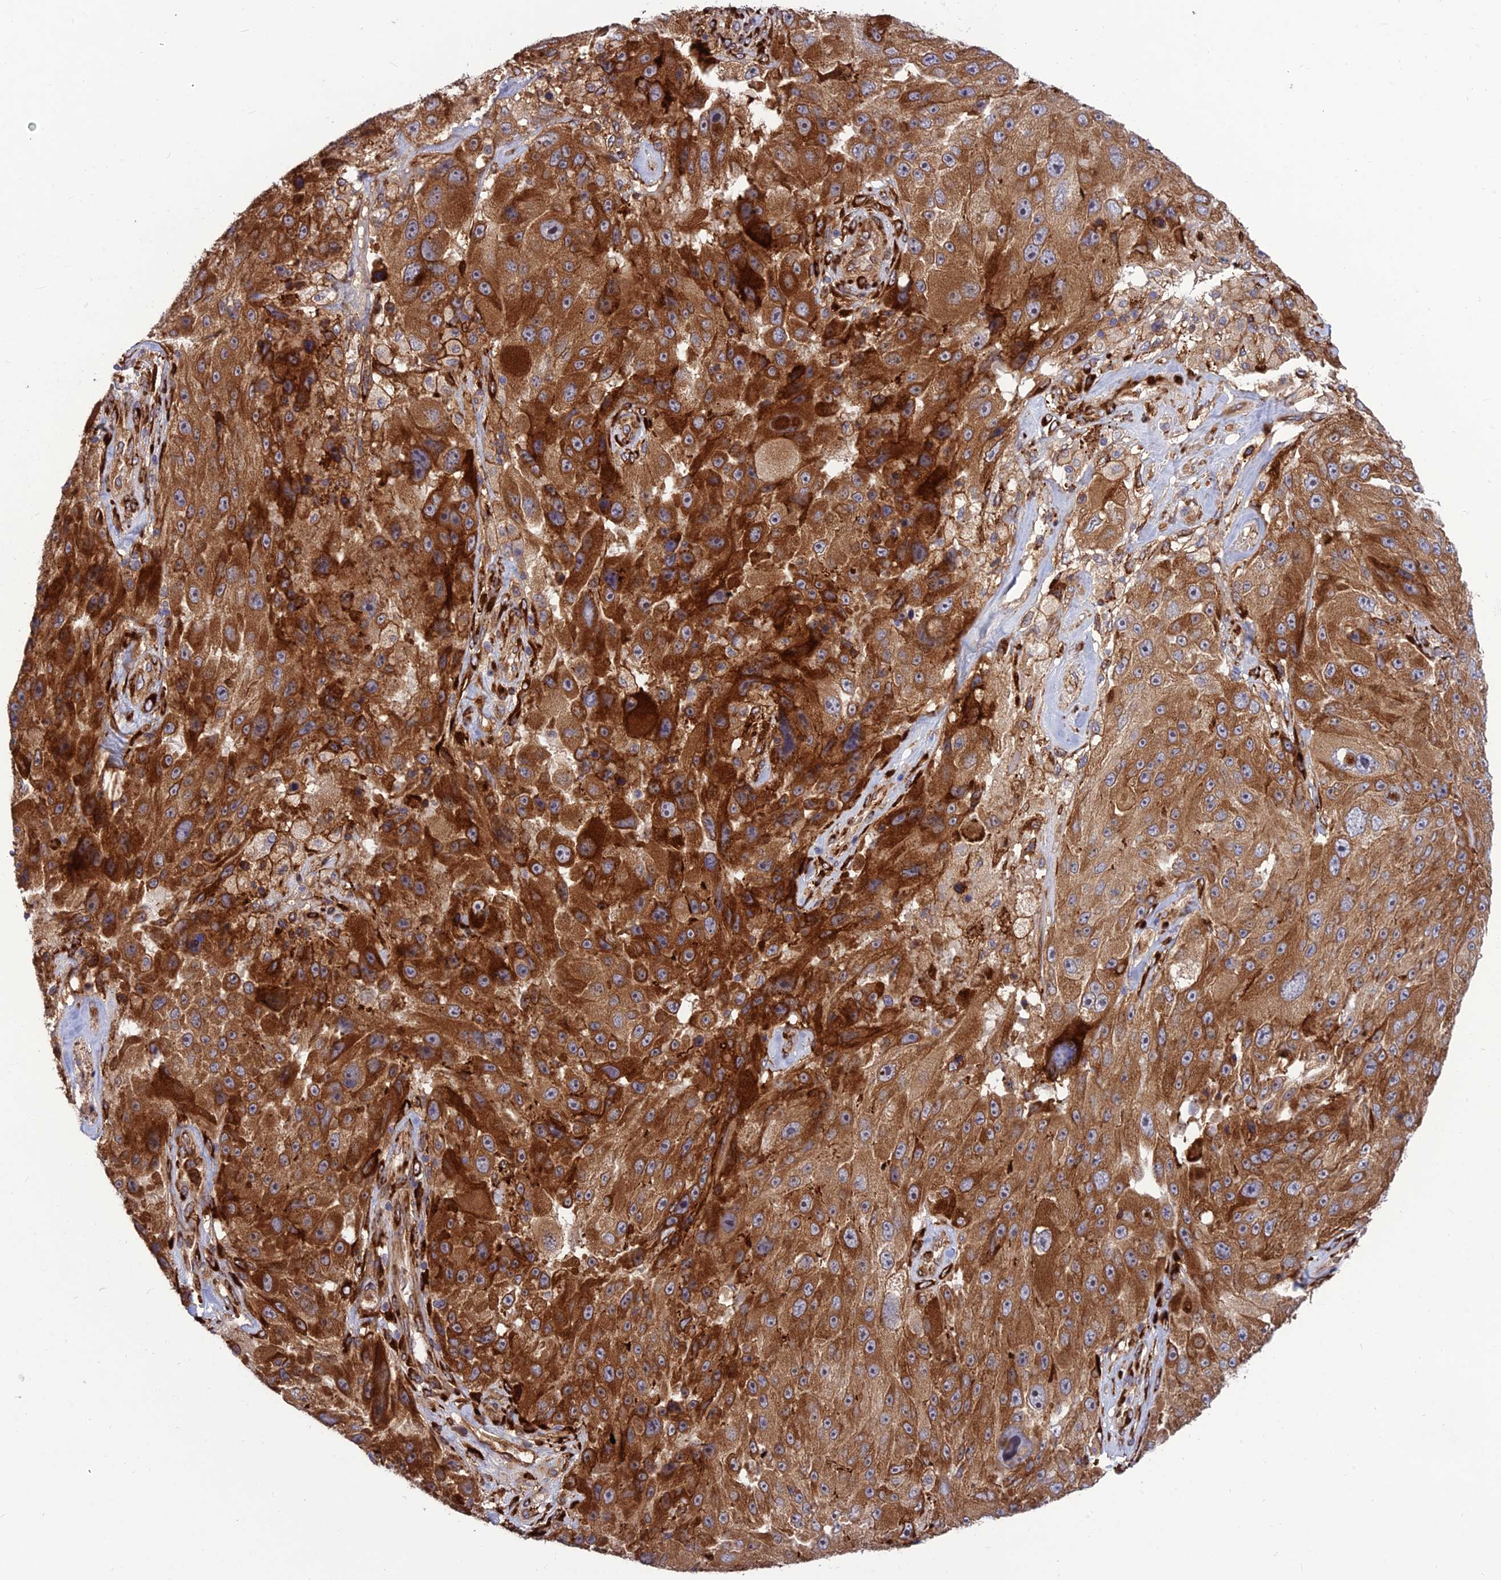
{"staining": {"intensity": "strong", "quantity": ">75%", "location": "cytoplasmic/membranous"}, "tissue": "melanoma", "cell_type": "Tumor cells", "image_type": "cancer", "snomed": [{"axis": "morphology", "description": "Malignant melanoma, Metastatic site"}, {"axis": "topography", "description": "Lymph node"}], "caption": "A brown stain highlights strong cytoplasmic/membranous positivity of a protein in human malignant melanoma (metastatic site) tumor cells.", "gene": "CRTAP", "patient": {"sex": "male", "age": 62}}